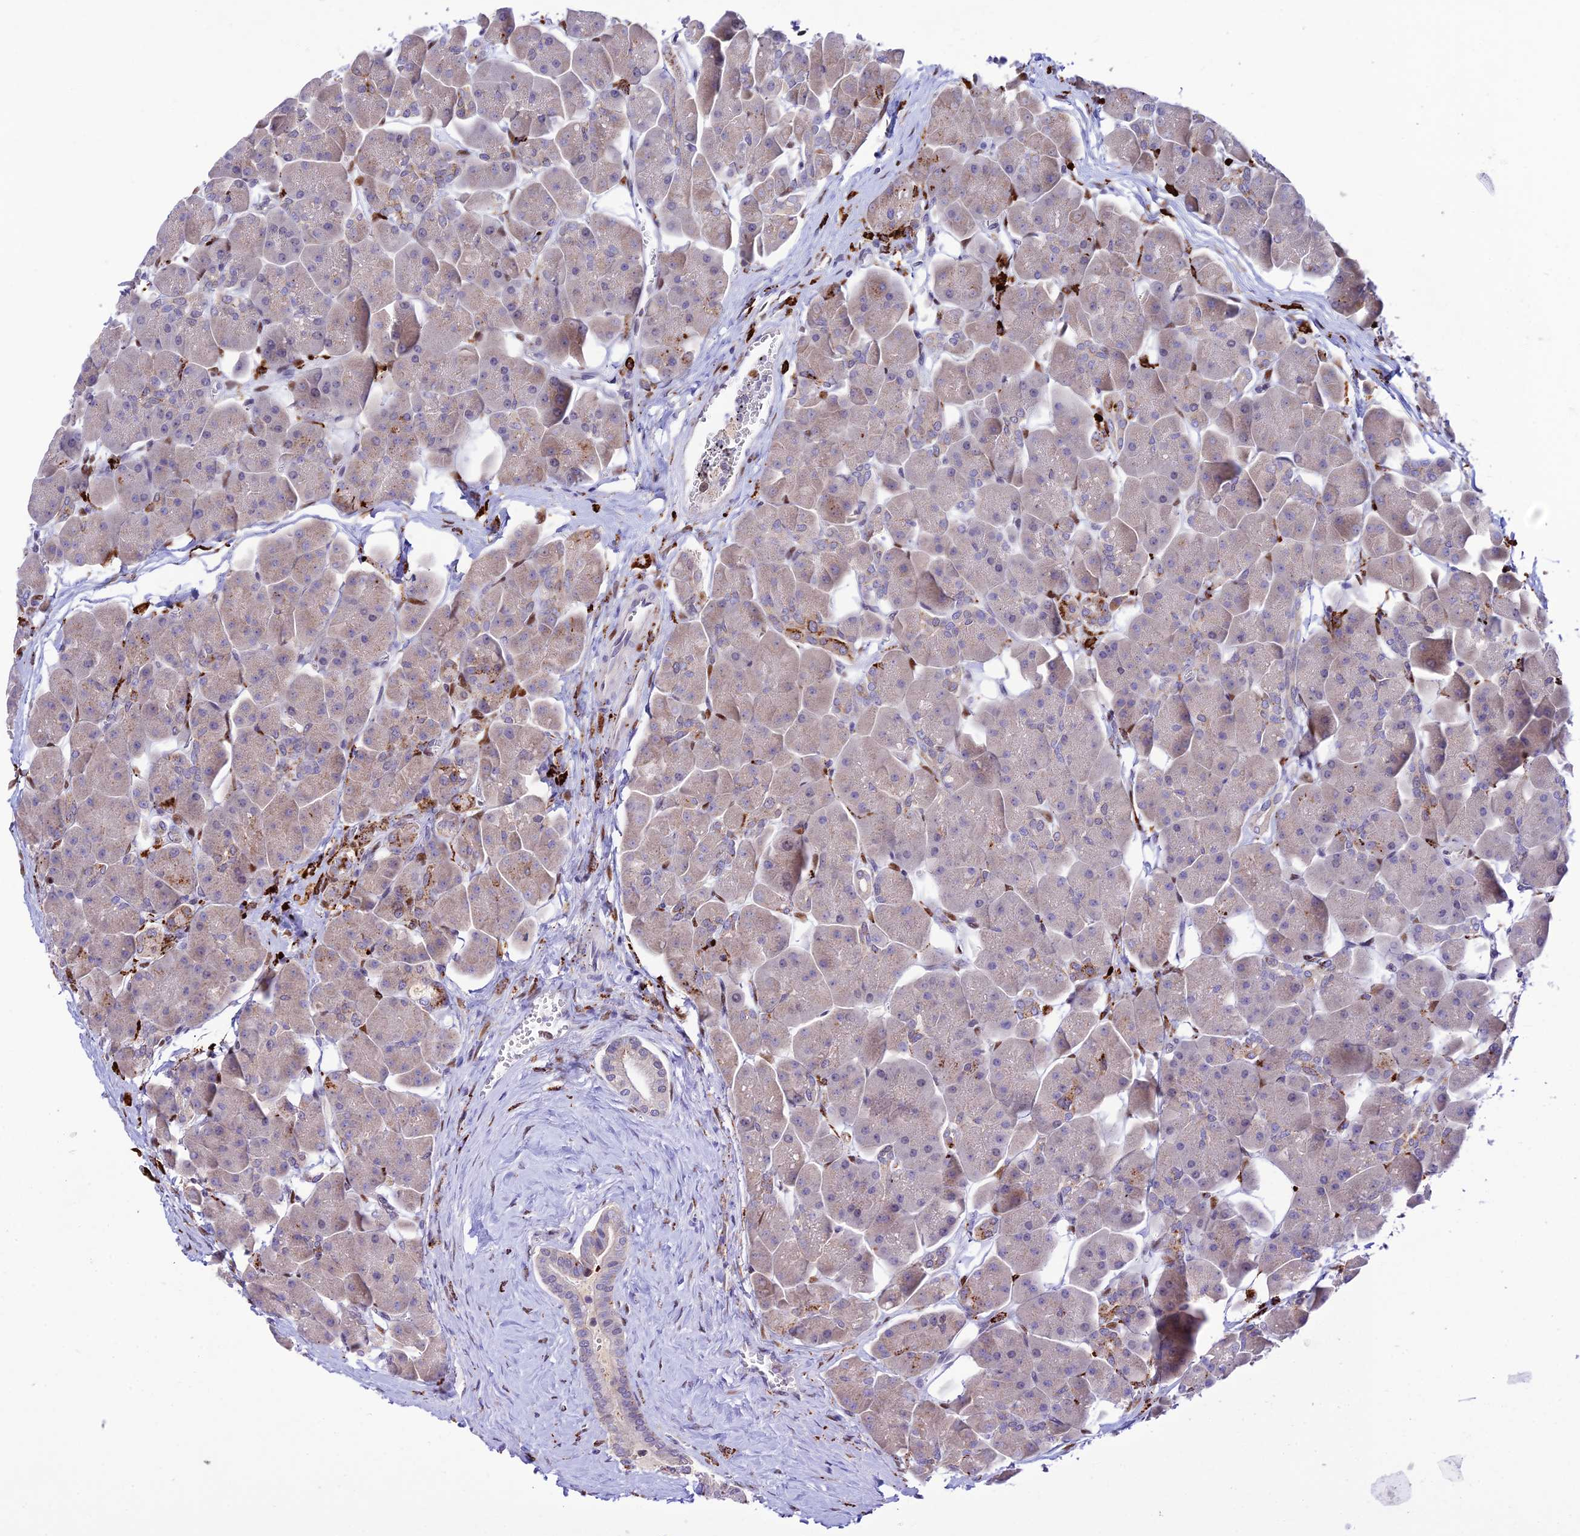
{"staining": {"intensity": "moderate", "quantity": "<25%", "location": "cytoplasmic/membranous"}, "tissue": "pancreas", "cell_type": "Exocrine glandular cells", "image_type": "normal", "snomed": [{"axis": "morphology", "description": "Normal tissue, NOS"}, {"axis": "topography", "description": "Pancreas"}], "caption": "An immunohistochemistry (IHC) histopathology image of normal tissue is shown. Protein staining in brown highlights moderate cytoplasmic/membranous positivity in pancreas within exocrine glandular cells.", "gene": "HIC1", "patient": {"sex": "male", "age": 66}}